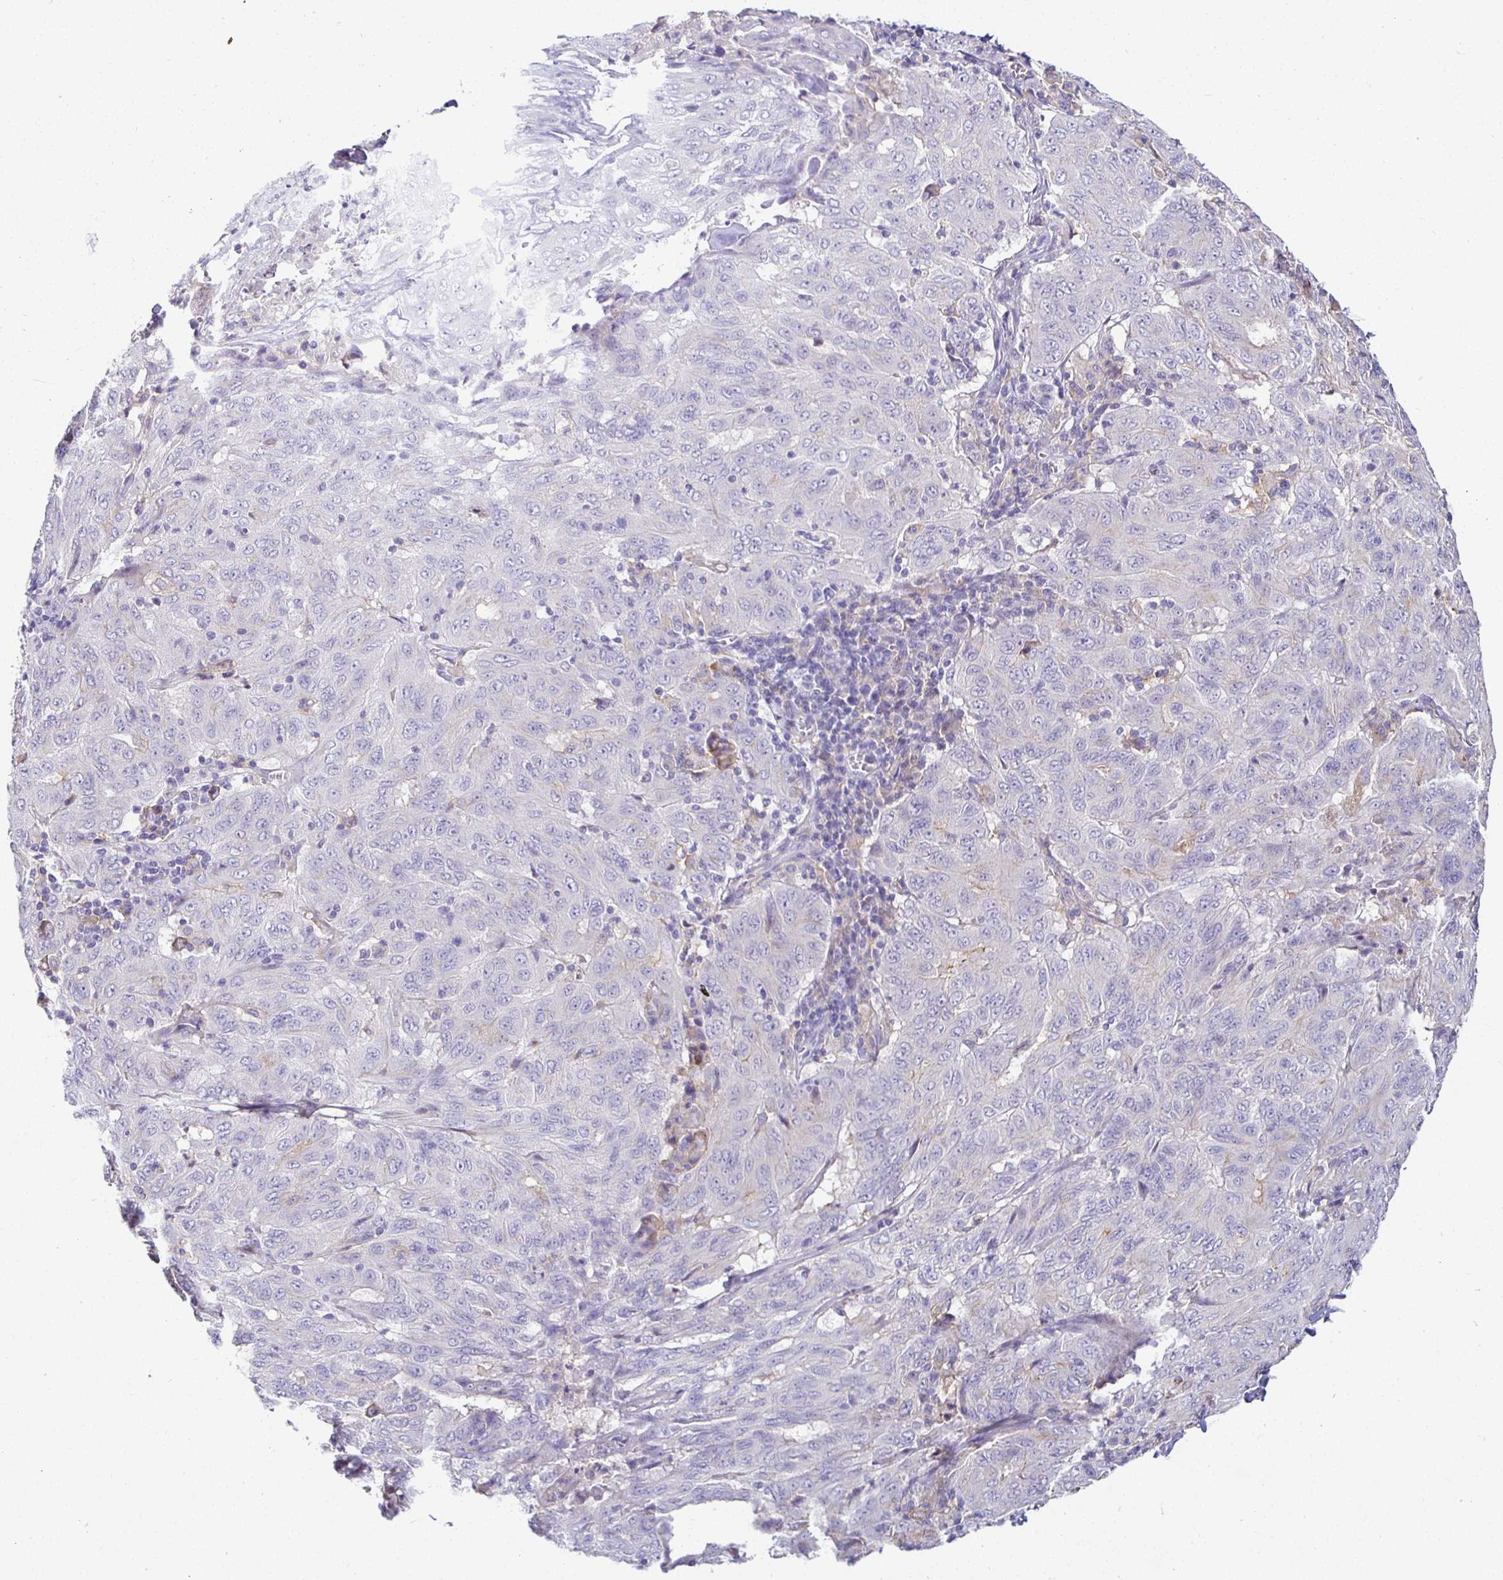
{"staining": {"intensity": "negative", "quantity": "none", "location": "none"}, "tissue": "pancreatic cancer", "cell_type": "Tumor cells", "image_type": "cancer", "snomed": [{"axis": "morphology", "description": "Adenocarcinoma, NOS"}, {"axis": "topography", "description": "Pancreas"}], "caption": "Tumor cells are negative for brown protein staining in adenocarcinoma (pancreatic).", "gene": "SIRPA", "patient": {"sex": "male", "age": 63}}